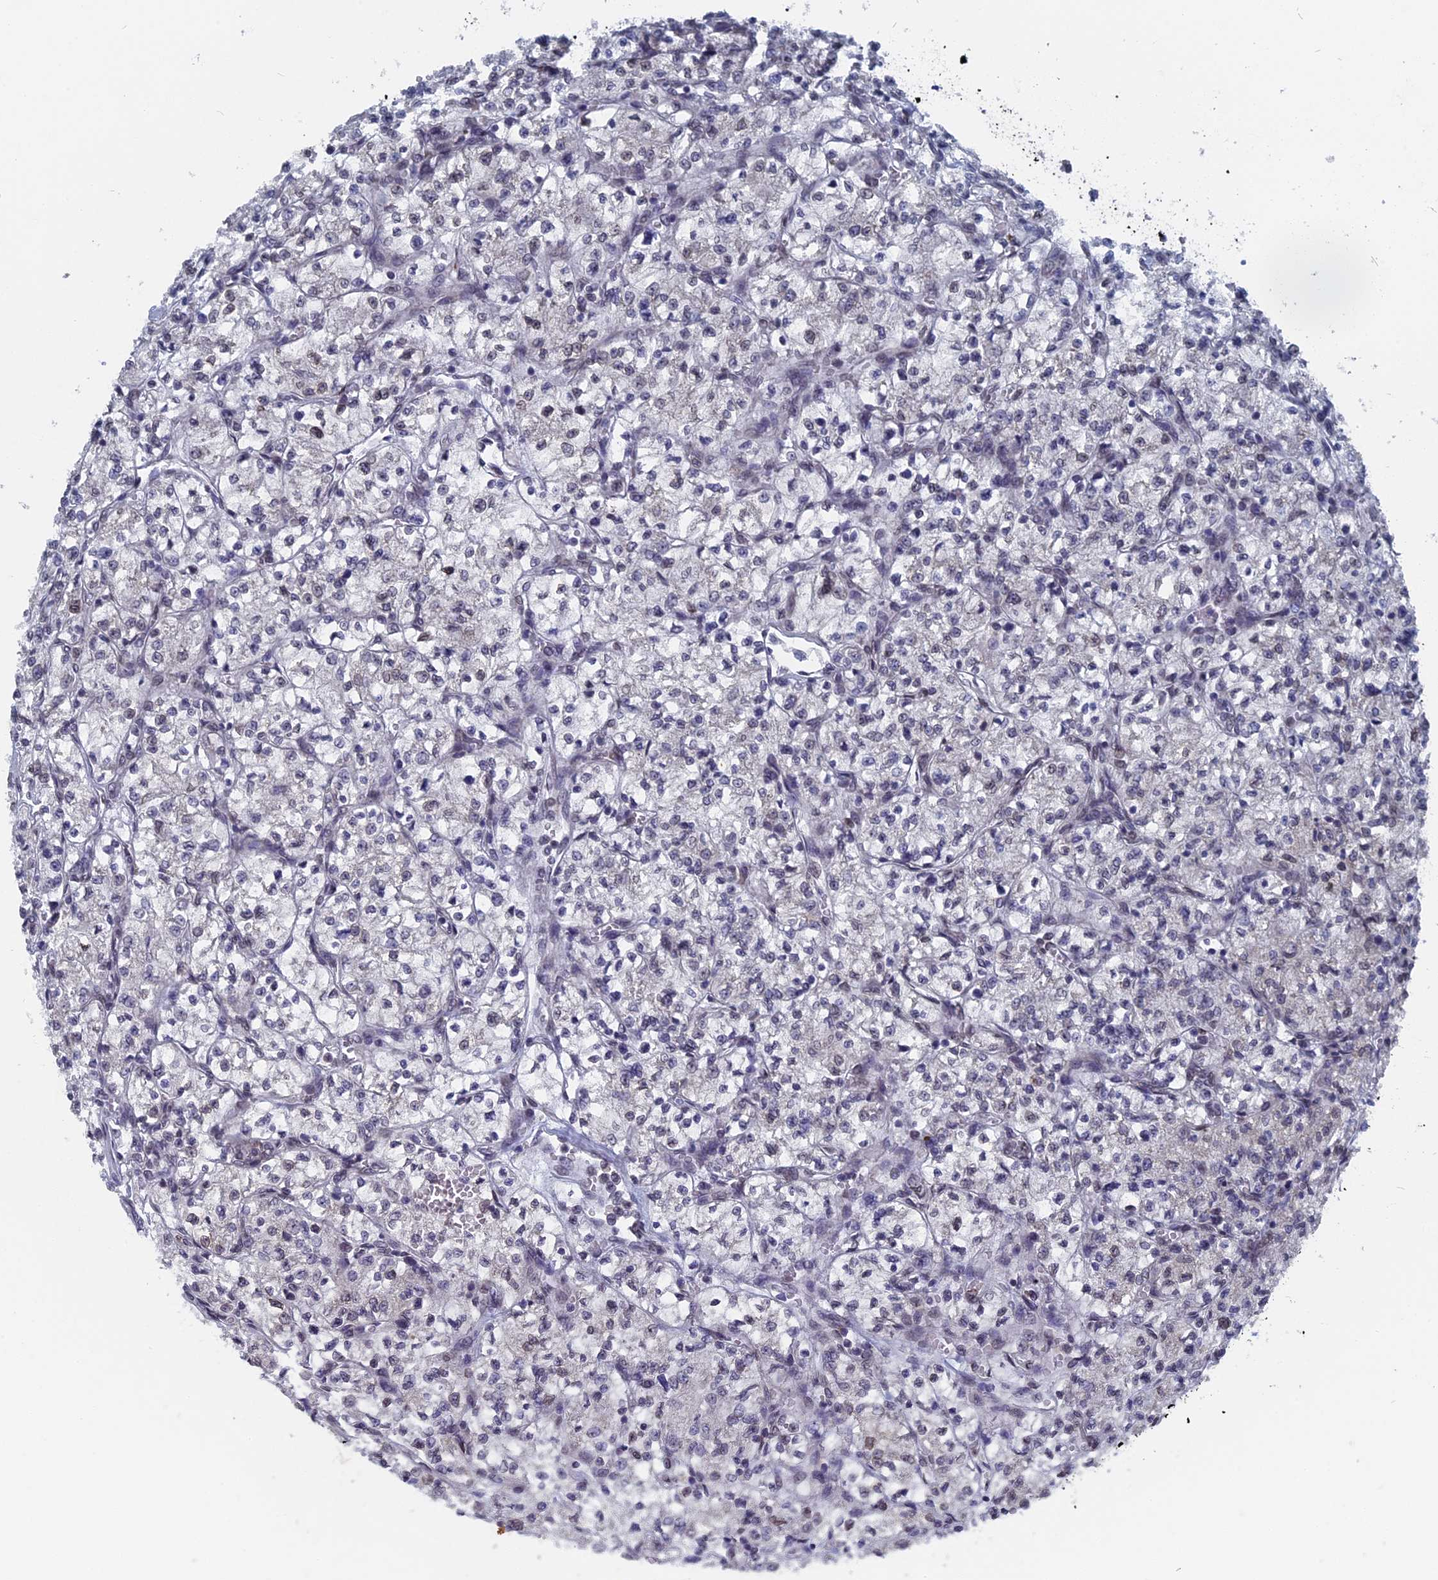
{"staining": {"intensity": "negative", "quantity": "none", "location": "none"}, "tissue": "renal cancer", "cell_type": "Tumor cells", "image_type": "cancer", "snomed": [{"axis": "morphology", "description": "Adenocarcinoma, NOS"}, {"axis": "topography", "description": "Kidney"}], "caption": "Immunohistochemical staining of human renal cancer displays no significant positivity in tumor cells.", "gene": "MTRF1", "patient": {"sex": "female", "age": 64}}